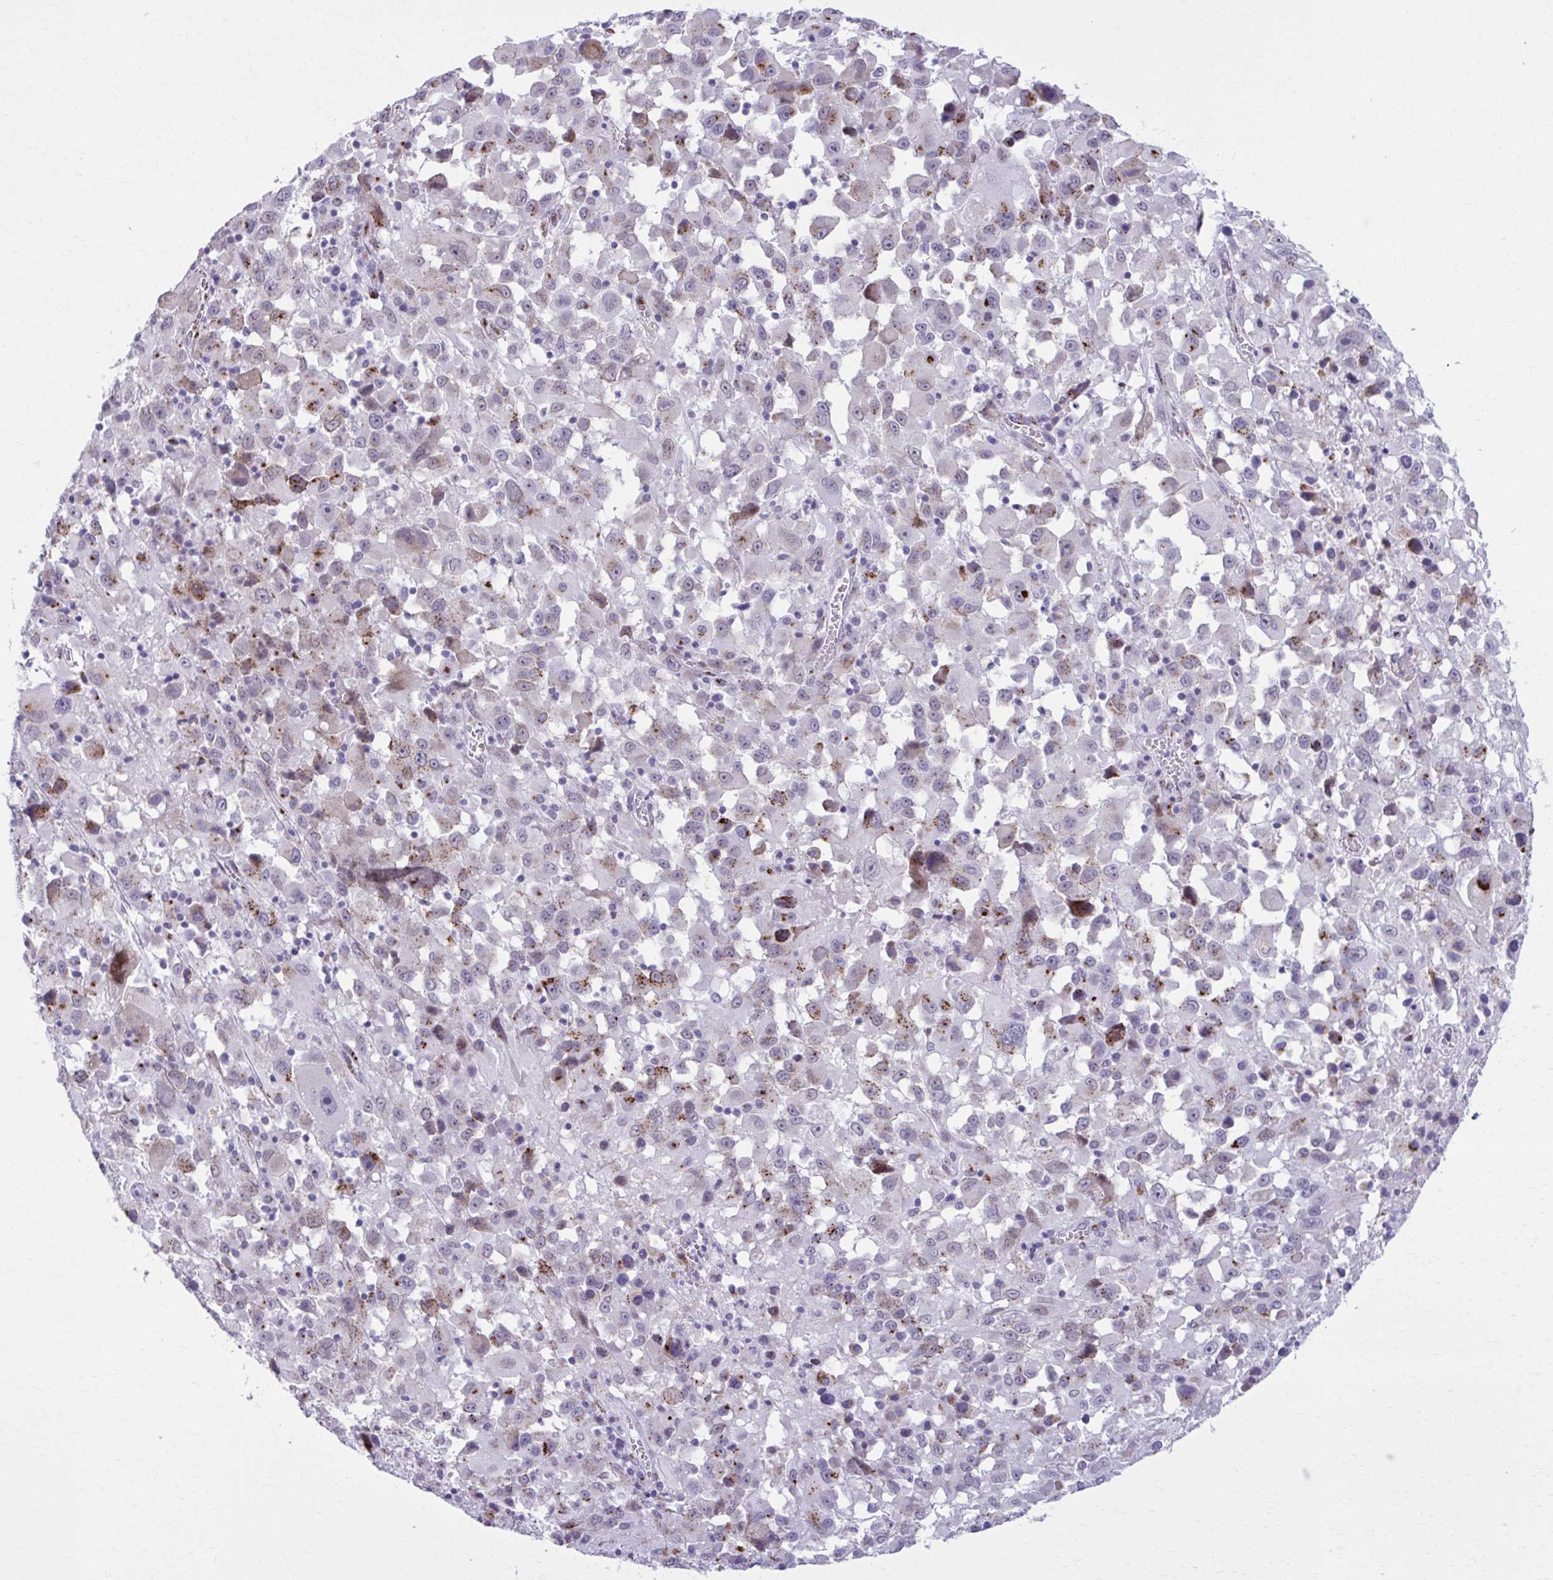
{"staining": {"intensity": "moderate", "quantity": "25%-75%", "location": "cytoplasmic/membranous"}, "tissue": "melanoma", "cell_type": "Tumor cells", "image_type": "cancer", "snomed": [{"axis": "morphology", "description": "Malignant melanoma, Metastatic site"}, {"axis": "topography", "description": "Soft tissue"}], "caption": "An IHC image of neoplastic tissue is shown. Protein staining in brown highlights moderate cytoplasmic/membranous positivity in malignant melanoma (metastatic site) within tumor cells. The staining was performed using DAB, with brown indicating positive protein expression. Nuclei are stained blue with hematoxylin.", "gene": "ZNF682", "patient": {"sex": "male", "age": 50}}